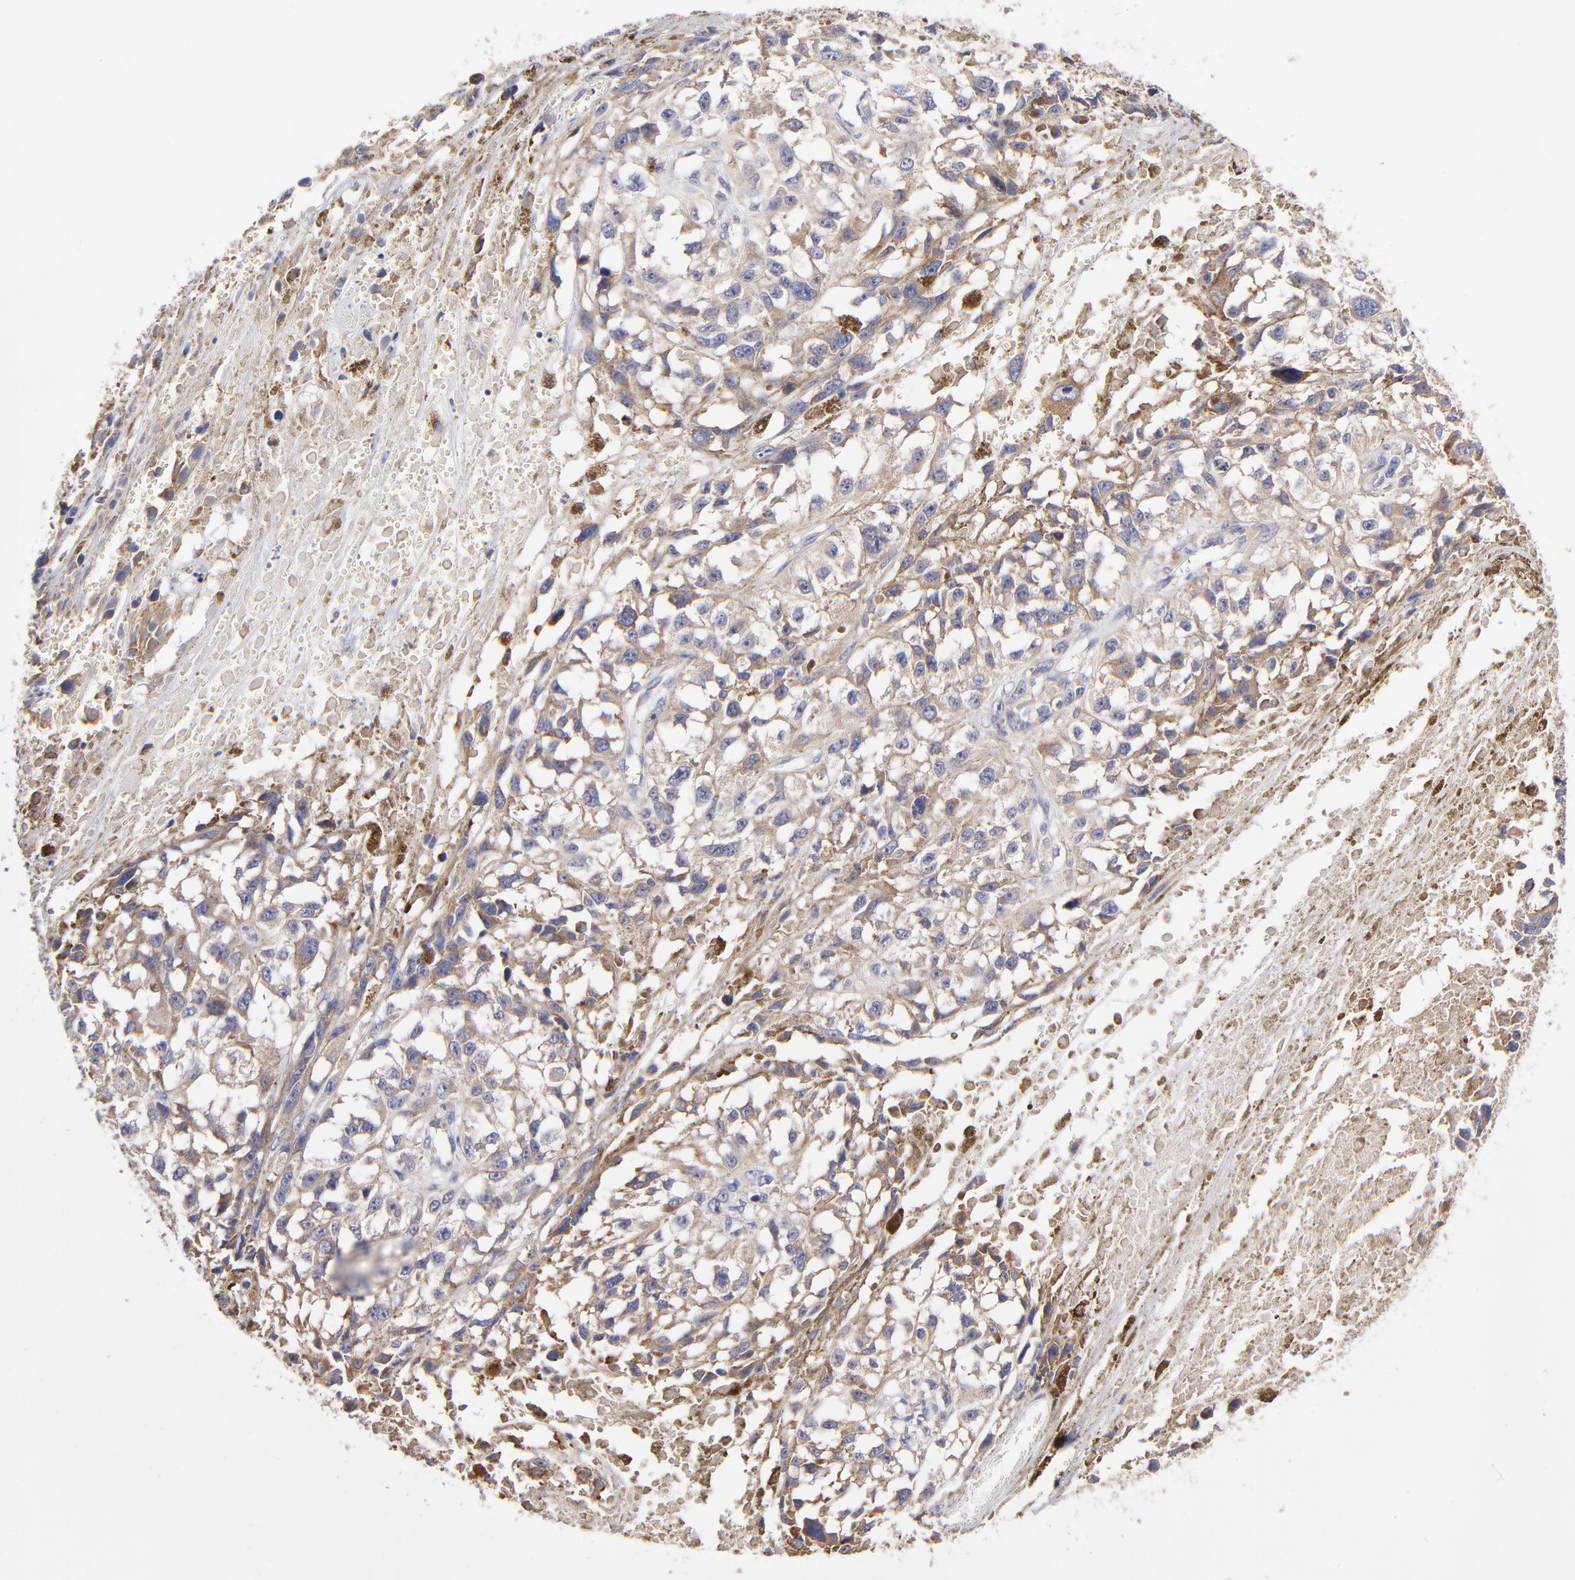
{"staining": {"intensity": "weak", "quantity": ">75%", "location": "cytoplasmic/membranous"}, "tissue": "melanoma", "cell_type": "Tumor cells", "image_type": "cancer", "snomed": [{"axis": "morphology", "description": "Malignant melanoma, Metastatic site"}, {"axis": "topography", "description": "Lymph node"}], "caption": "Immunohistochemical staining of human malignant melanoma (metastatic site) demonstrates low levels of weak cytoplasmic/membranous protein expression in approximately >75% of tumor cells.", "gene": "GCSAM", "patient": {"sex": "male", "age": 59}}